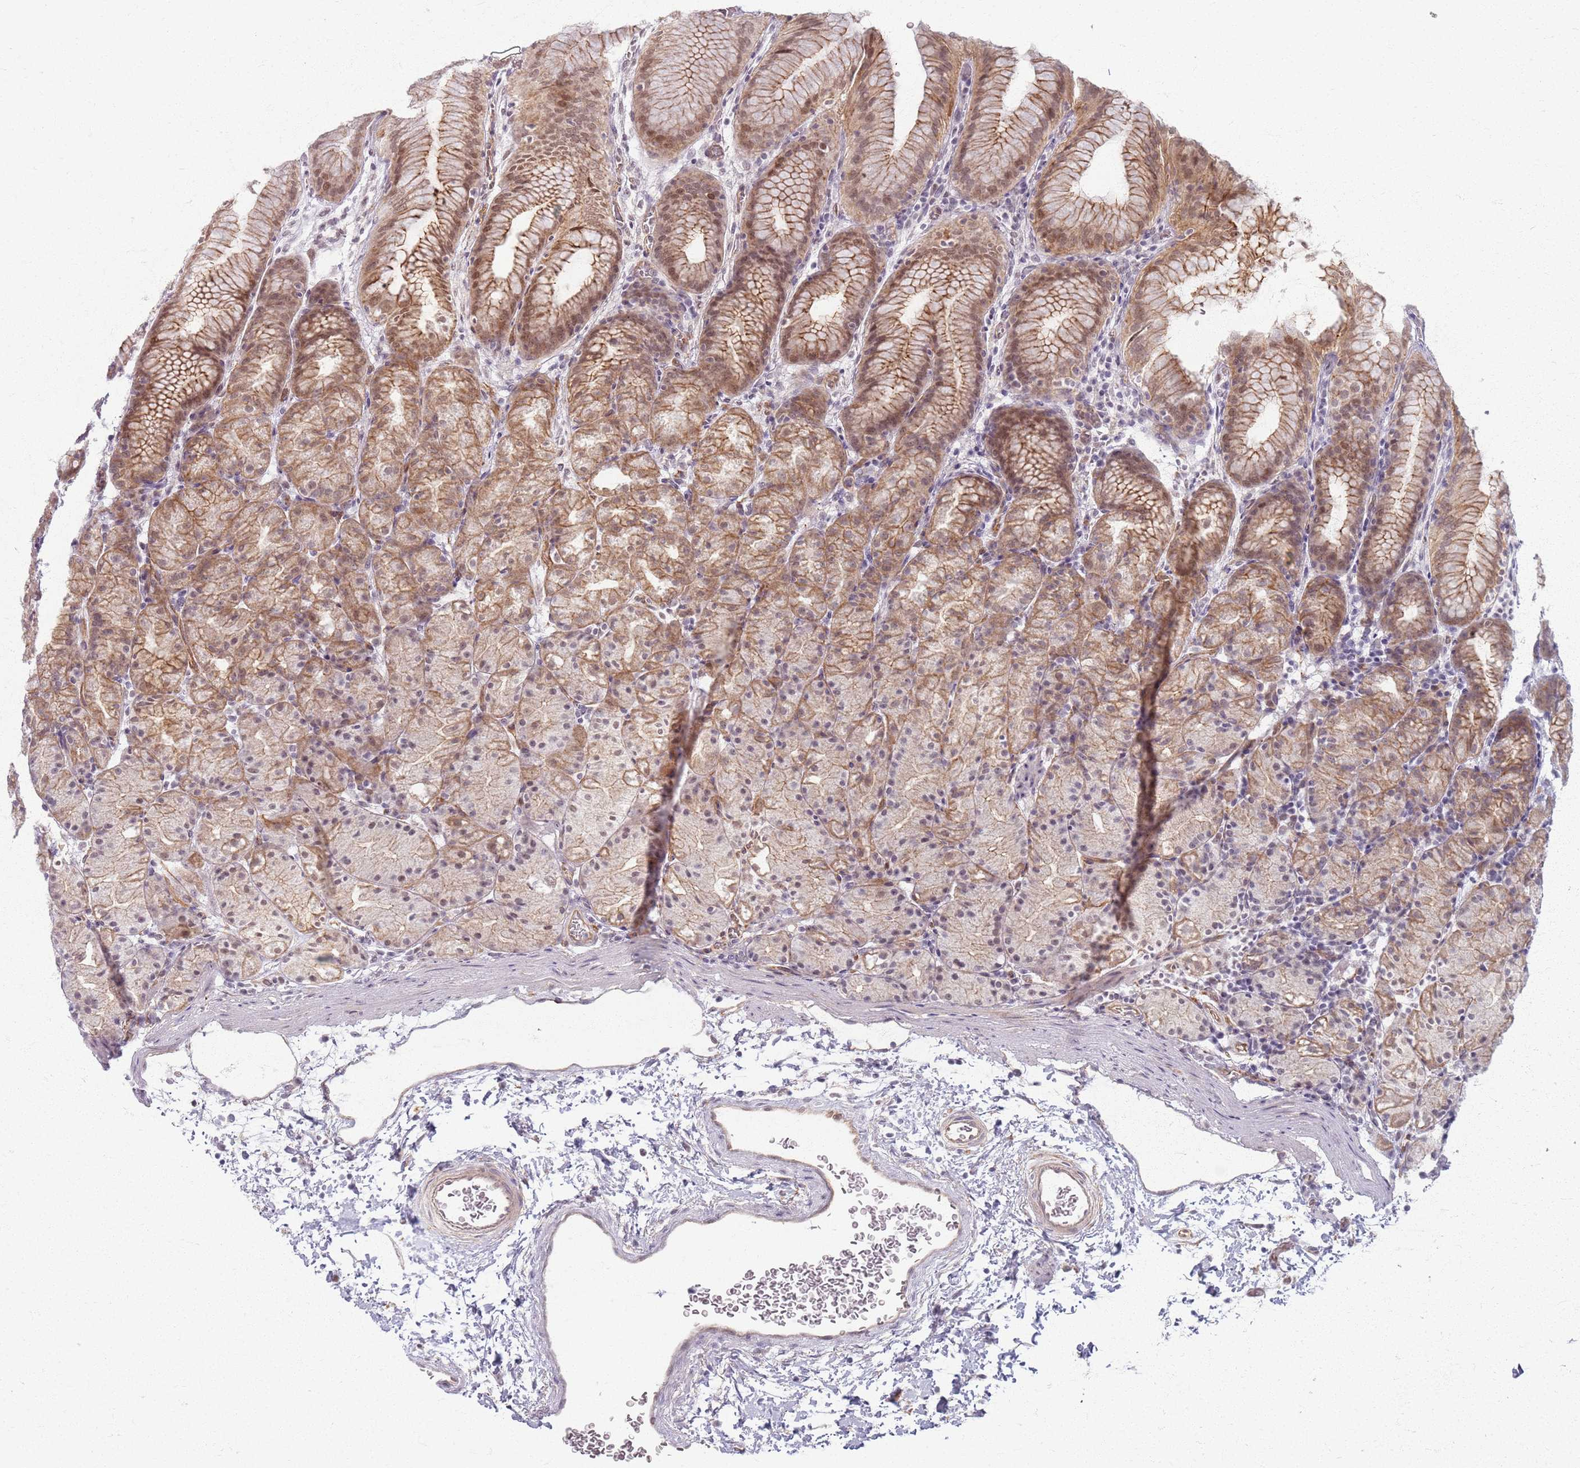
{"staining": {"intensity": "moderate", "quantity": ">75%", "location": "cytoplasmic/membranous,nuclear"}, "tissue": "stomach", "cell_type": "Glandular cells", "image_type": "normal", "snomed": [{"axis": "morphology", "description": "Normal tissue, NOS"}, {"axis": "topography", "description": "Stomach, upper"}], "caption": "Protein staining of normal stomach exhibits moderate cytoplasmic/membranous,nuclear staining in approximately >75% of glandular cells. Immunohistochemistry (ihc) stains the protein in brown and the nuclei are stained blue.", "gene": "KCNA5", "patient": {"sex": "male", "age": 48}}